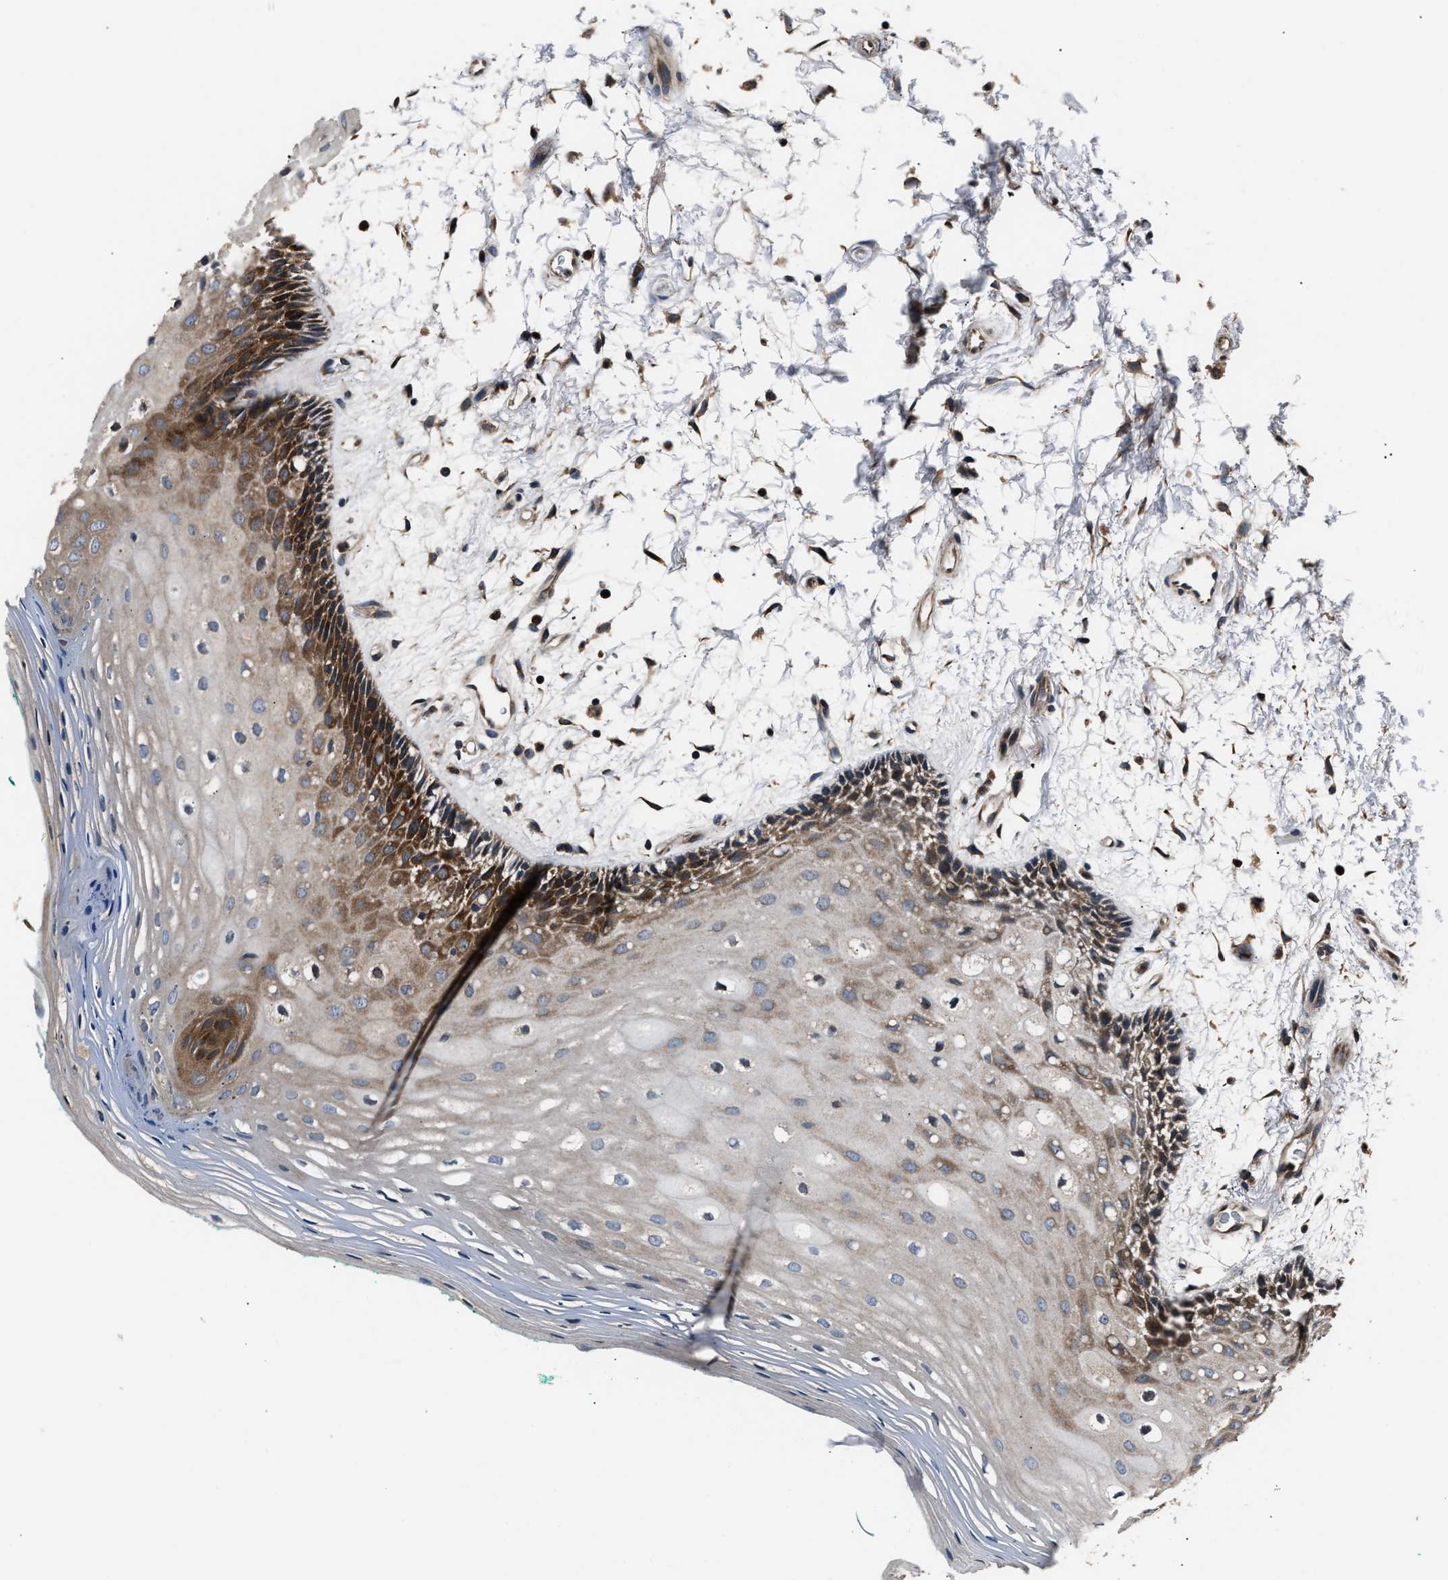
{"staining": {"intensity": "strong", "quantity": "25%-75%", "location": "cytoplasmic/membranous"}, "tissue": "oral mucosa", "cell_type": "Squamous epithelial cells", "image_type": "normal", "snomed": [{"axis": "morphology", "description": "Normal tissue, NOS"}, {"axis": "topography", "description": "Skeletal muscle"}, {"axis": "topography", "description": "Oral tissue"}, {"axis": "topography", "description": "Peripheral nerve tissue"}], "caption": "Unremarkable oral mucosa shows strong cytoplasmic/membranous positivity in approximately 25%-75% of squamous epithelial cells, visualized by immunohistochemistry.", "gene": "IMPDH2", "patient": {"sex": "female", "age": 84}}